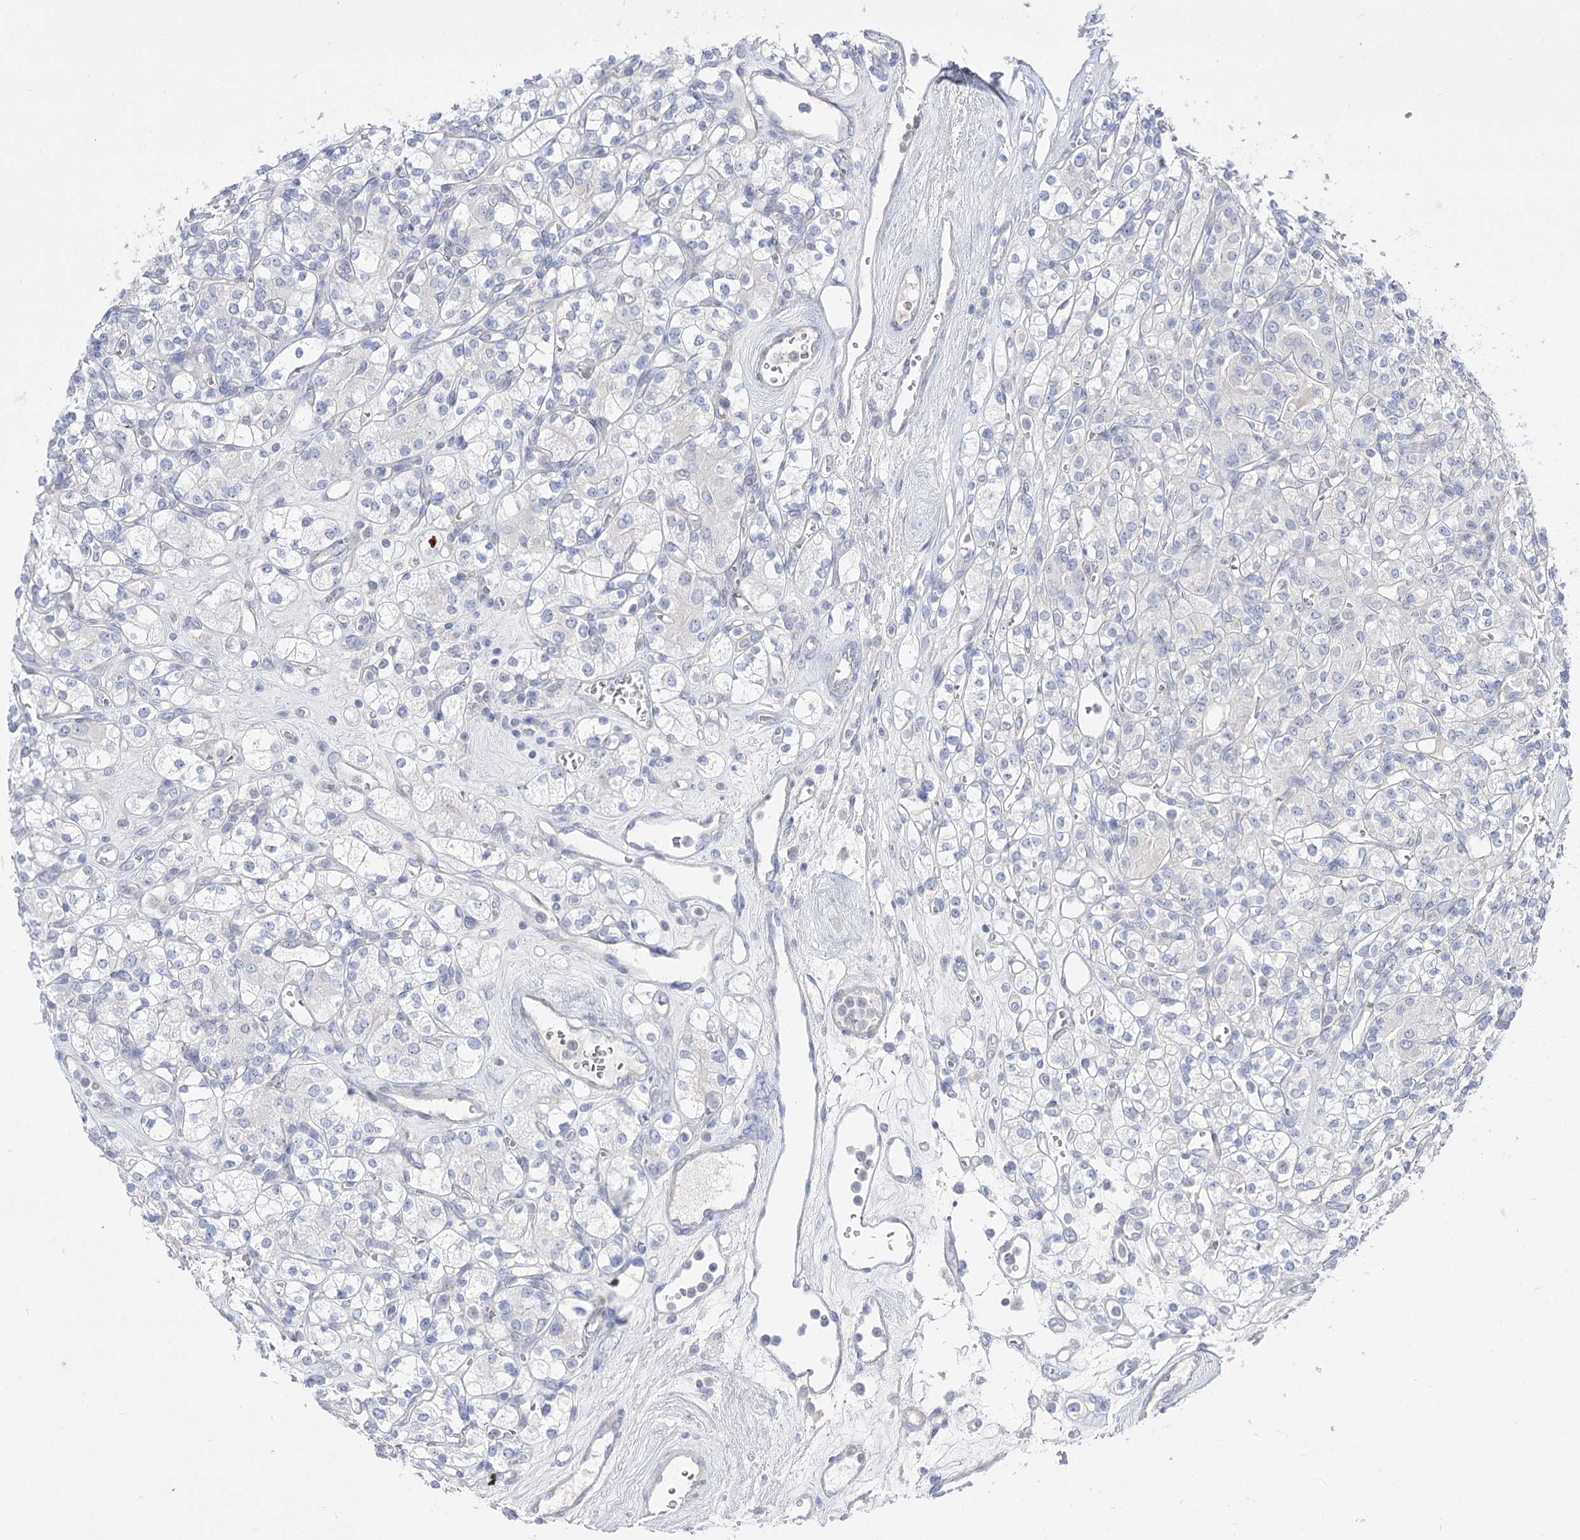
{"staining": {"intensity": "negative", "quantity": "none", "location": "none"}, "tissue": "renal cancer", "cell_type": "Tumor cells", "image_type": "cancer", "snomed": [{"axis": "morphology", "description": "Adenocarcinoma, NOS"}, {"axis": "topography", "description": "Kidney"}], "caption": "This micrograph is of adenocarcinoma (renal) stained with immunohistochemistry (IHC) to label a protein in brown with the nuclei are counter-stained blue. There is no staining in tumor cells. (DAB (3,3'-diaminobenzidine) immunohistochemistry with hematoxylin counter stain).", "gene": "HELT", "patient": {"sex": "male", "age": 77}}